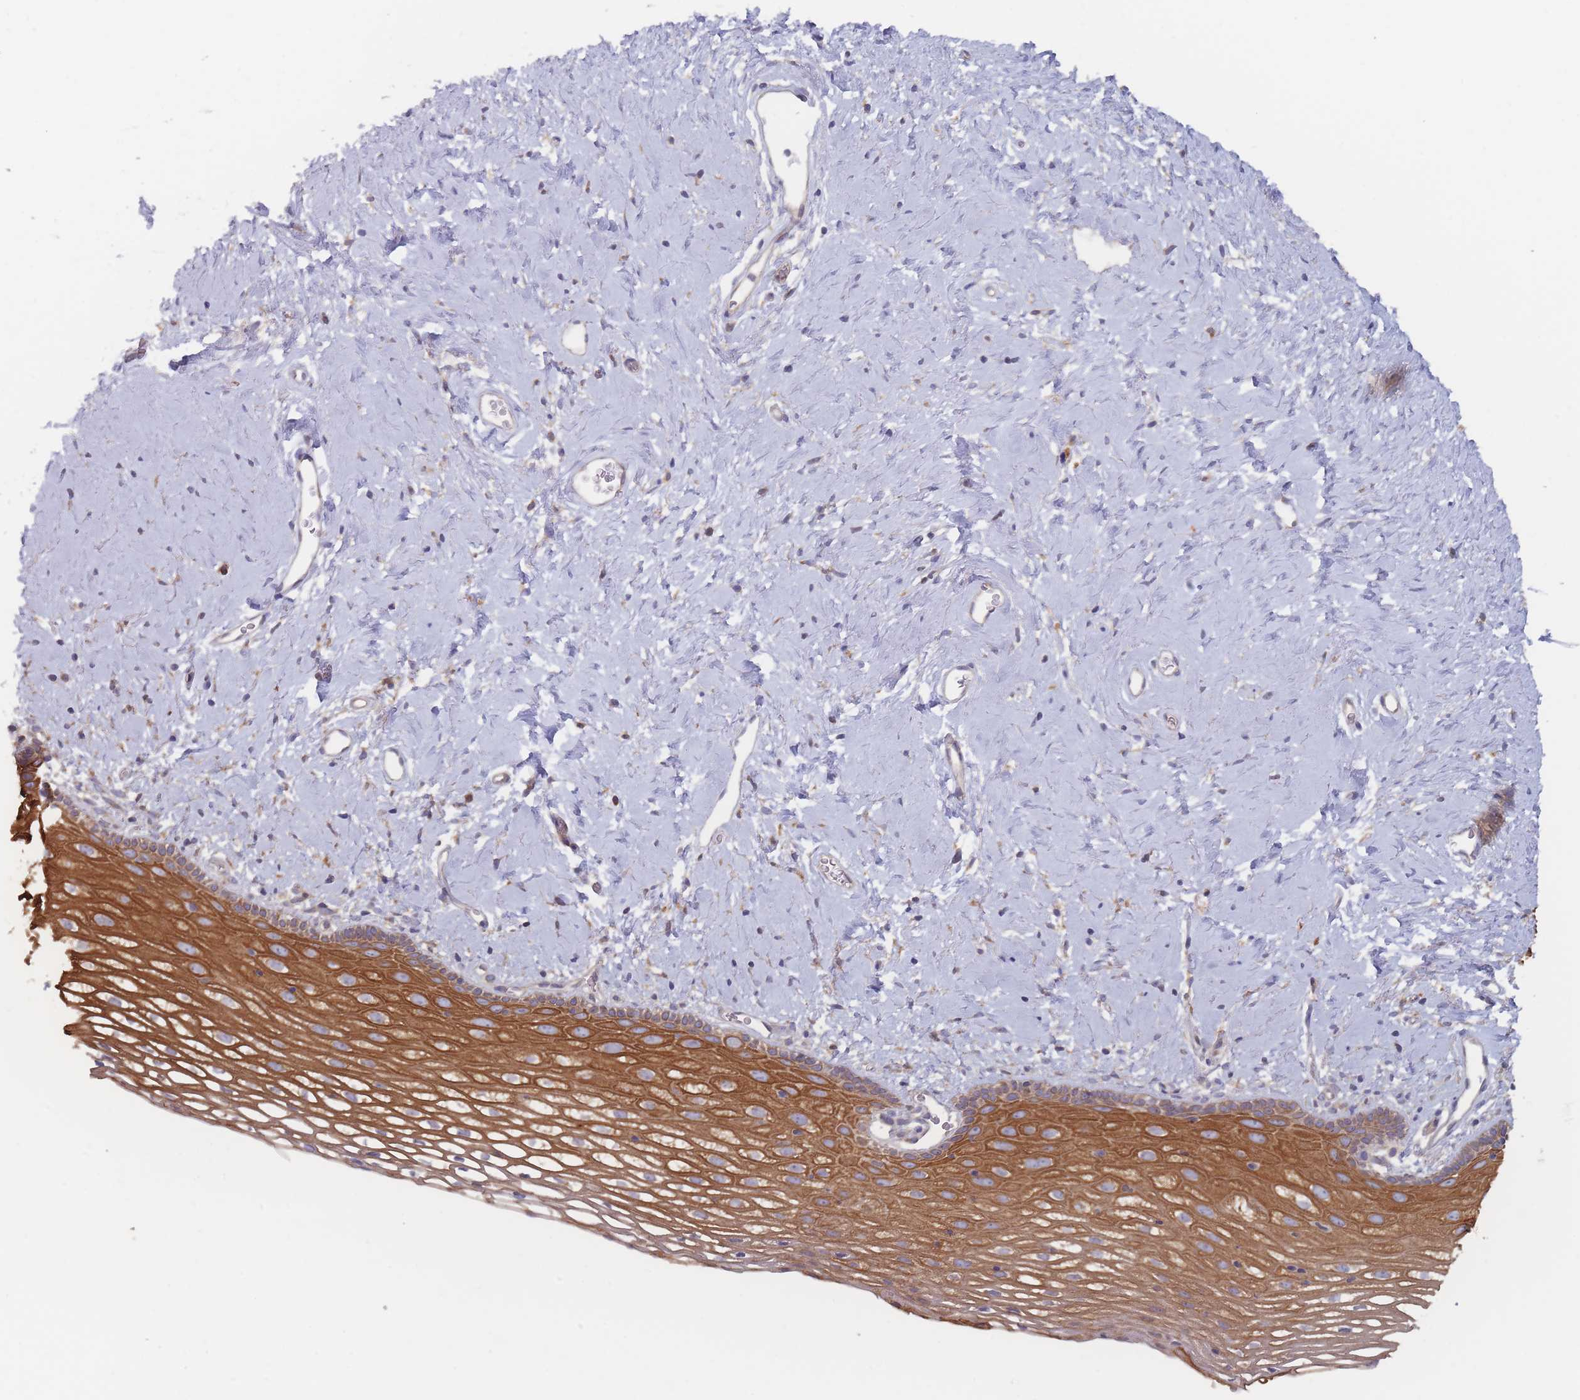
{"staining": {"intensity": "strong", "quantity": ">75%", "location": "cytoplasmic/membranous"}, "tissue": "vagina", "cell_type": "Squamous epithelial cells", "image_type": "normal", "snomed": [{"axis": "morphology", "description": "Normal tissue, NOS"}, {"axis": "morphology", "description": "Adenocarcinoma, NOS"}, {"axis": "topography", "description": "Rectum"}, {"axis": "topography", "description": "Vagina"}], "caption": "IHC image of benign vagina stained for a protein (brown), which reveals high levels of strong cytoplasmic/membranous staining in about >75% of squamous epithelial cells.", "gene": "EFCC1", "patient": {"sex": "female", "age": 71}}